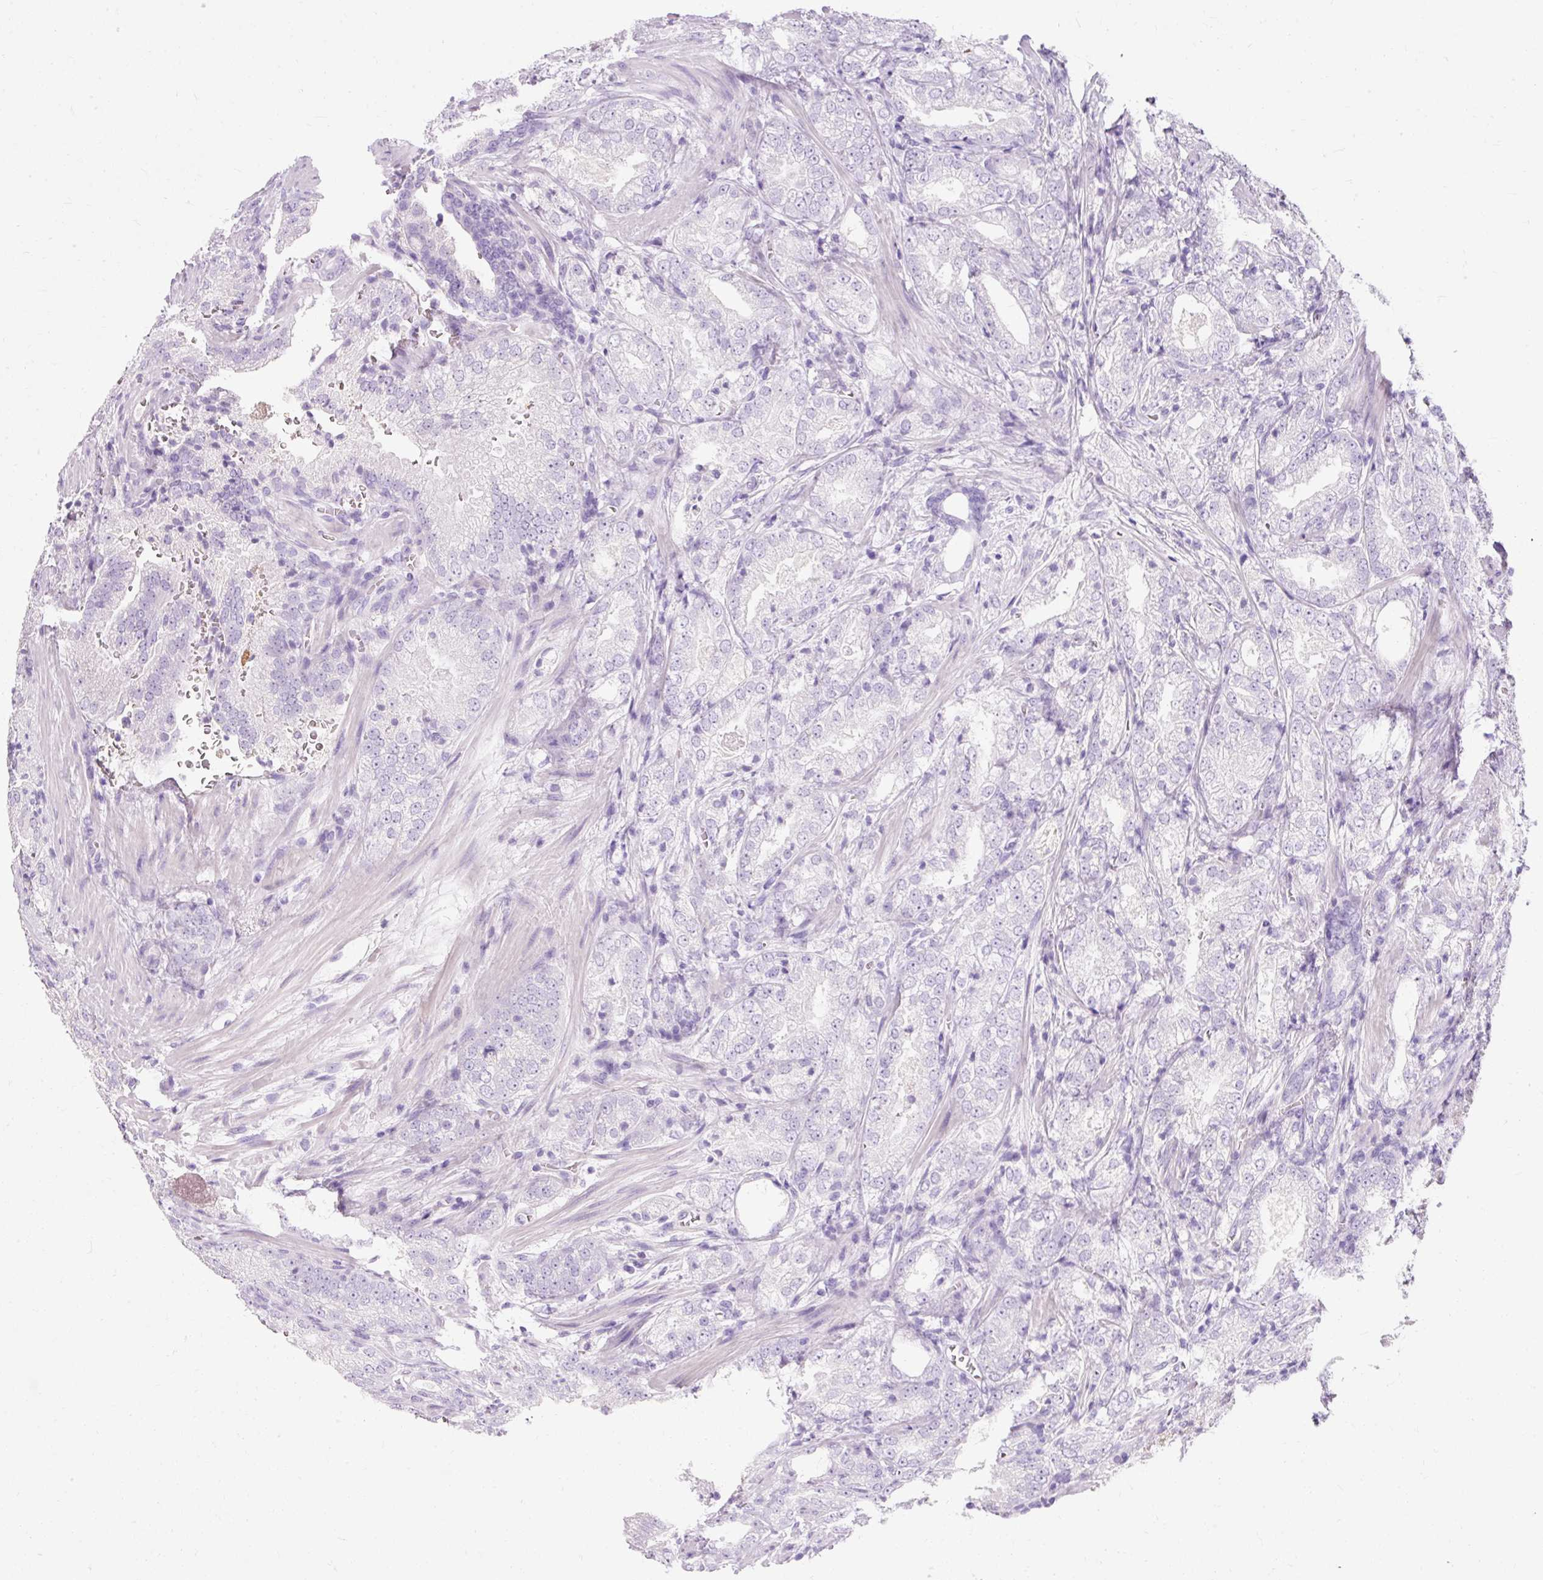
{"staining": {"intensity": "negative", "quantity": "none", "location": "none"}, "tissue": "prostate cancer", "cell_type": "Tumor cells", "image_type": "cancer", "snomed": [{"axis": "morphology", "description": "Adenocarcinoma, High grade"}, {"axis": "topography", "description": "Prostate"}], "caption": "There is no significant positivity in tumor cells of prostate cancer (adenocarcinoma (high-grade)).", "gene": "TMEM213", "patient": {"sex": "male", "age": 63}}